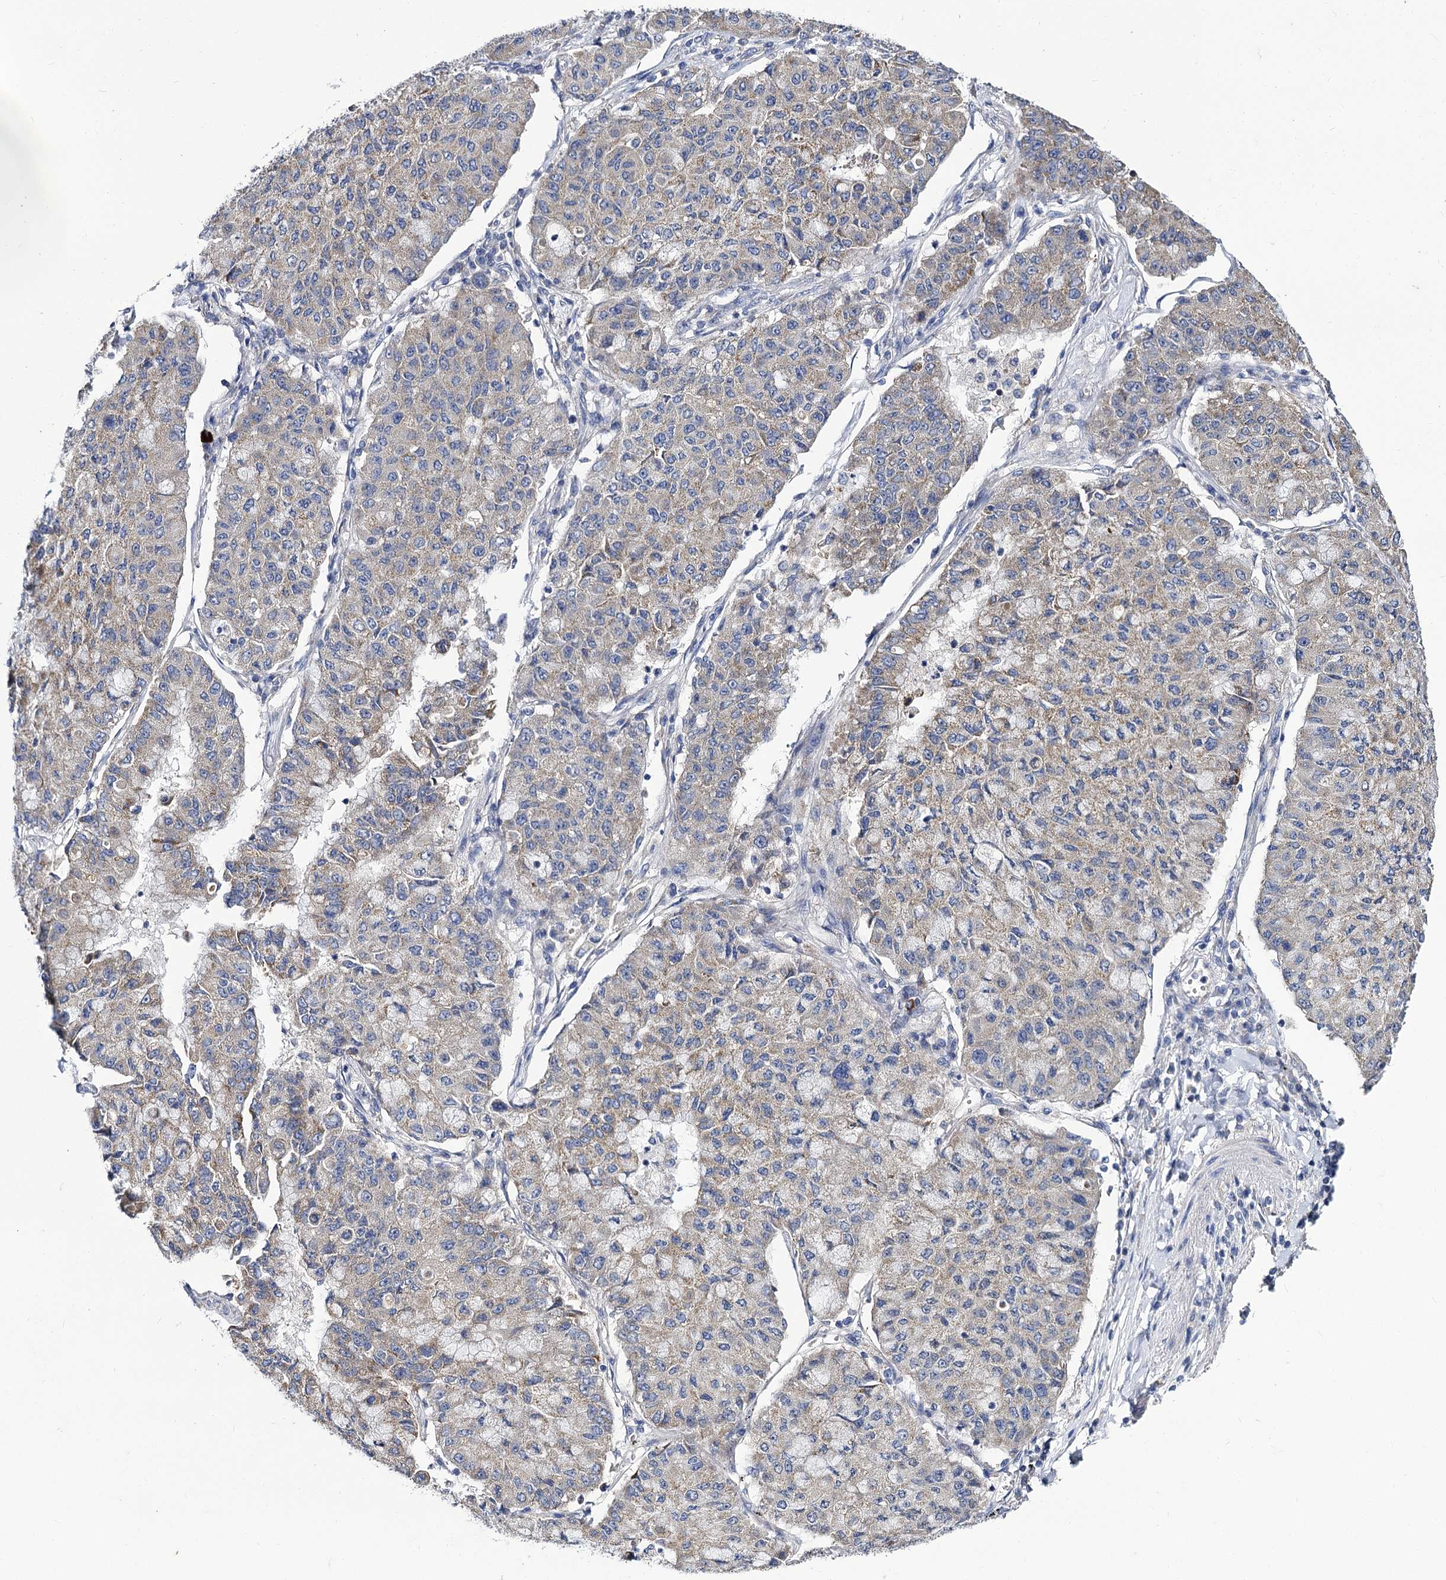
{"staining": {"intensity": "weak", "quantity": "<25%", "location": "cytoplasmic/membranous"}, "tissue": "lung cancer", "cell_type": "Tumor cells", "image_type": "cancer", "snomed": [{"axis": "morphology", "description": "Squamous cell carcinoma, NOS"}, {"axis": "topography", "description": "Lung"}], "caption": "A high-resolution histopathology image shows immunohistochemistry (IHC) staining of lung cancer, which displays no significant positivity in tumor cells.", "gene": "PANX2", "patient": {"sex": "male", "age": 74}}